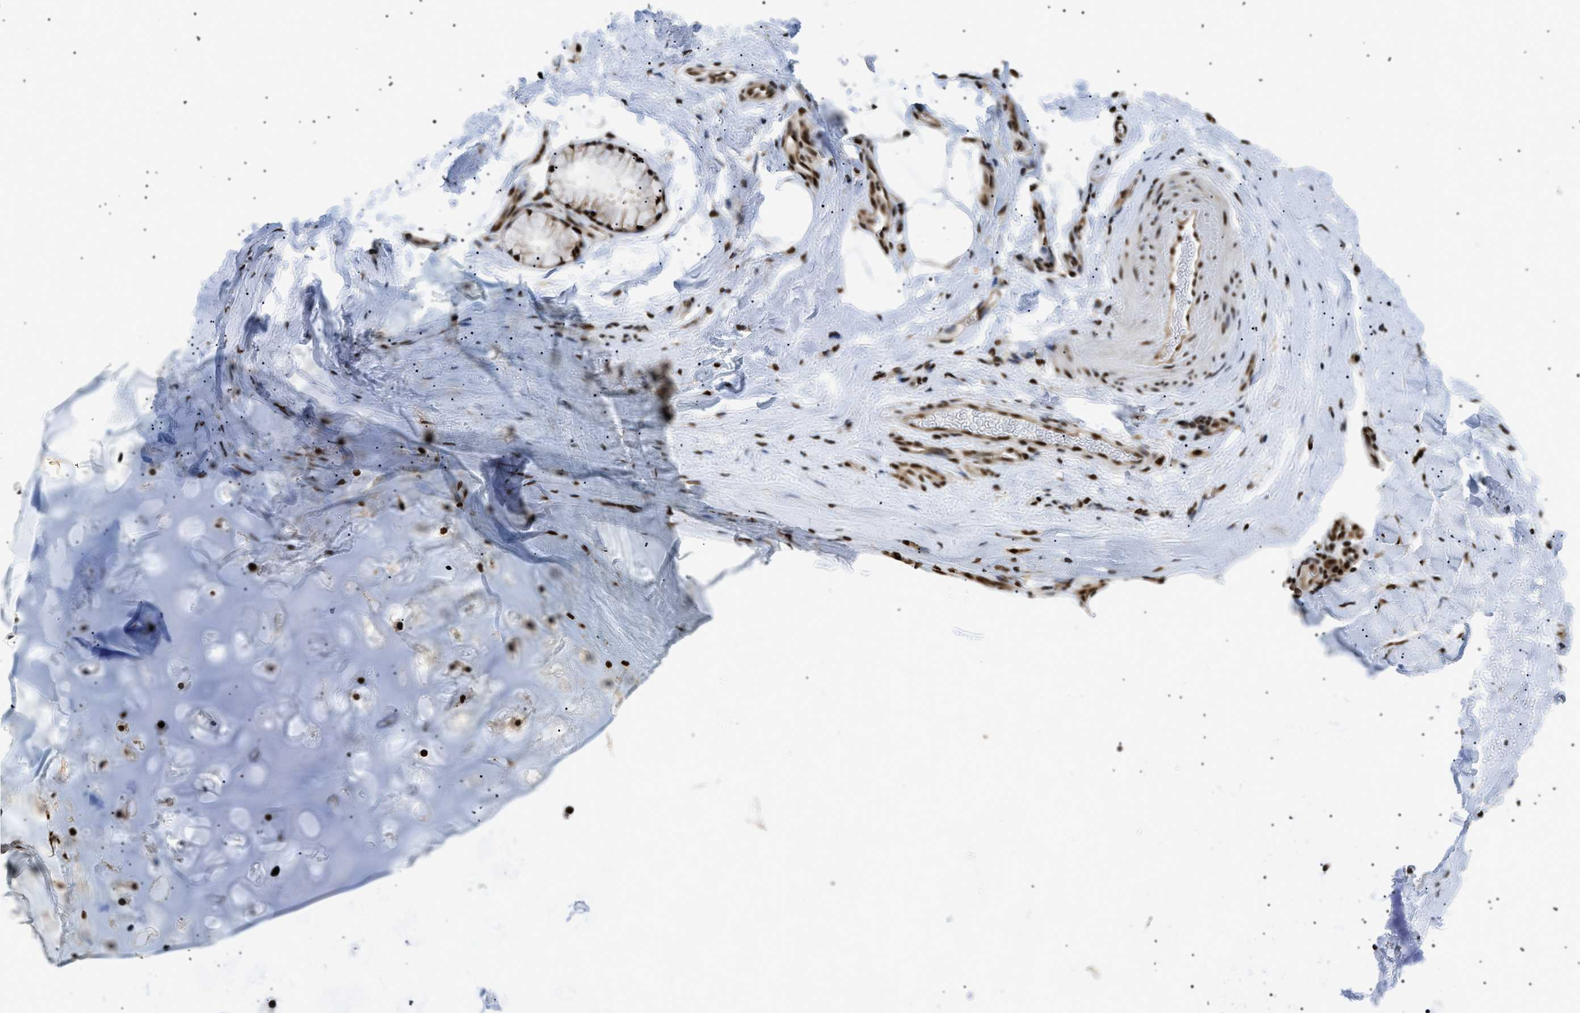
{"staining": {"intensity": "weak", "quantity": "25%-75%", "location": "cytoplasmic/membranous"}, "tissue": "adipose tissue", "cell_type": "Adipocytes", "image_type": "normal", "snomed": [{"axis": "morphology", "description": "Normal tissue, NOS"}, {"axis": "topography", "description": "Cartilage tissue"}, {"axis": "topography", "description": "Bronchus"}], "caption": "Weak cytoplasmic/membranous positivity for a protein is seen in approximately 25%-75% of adipocytes of benign adipose tissue using immunohistochemistry (IHC).", "gene": "CWC25", "patient": {"sex": "female", "age": 53}}